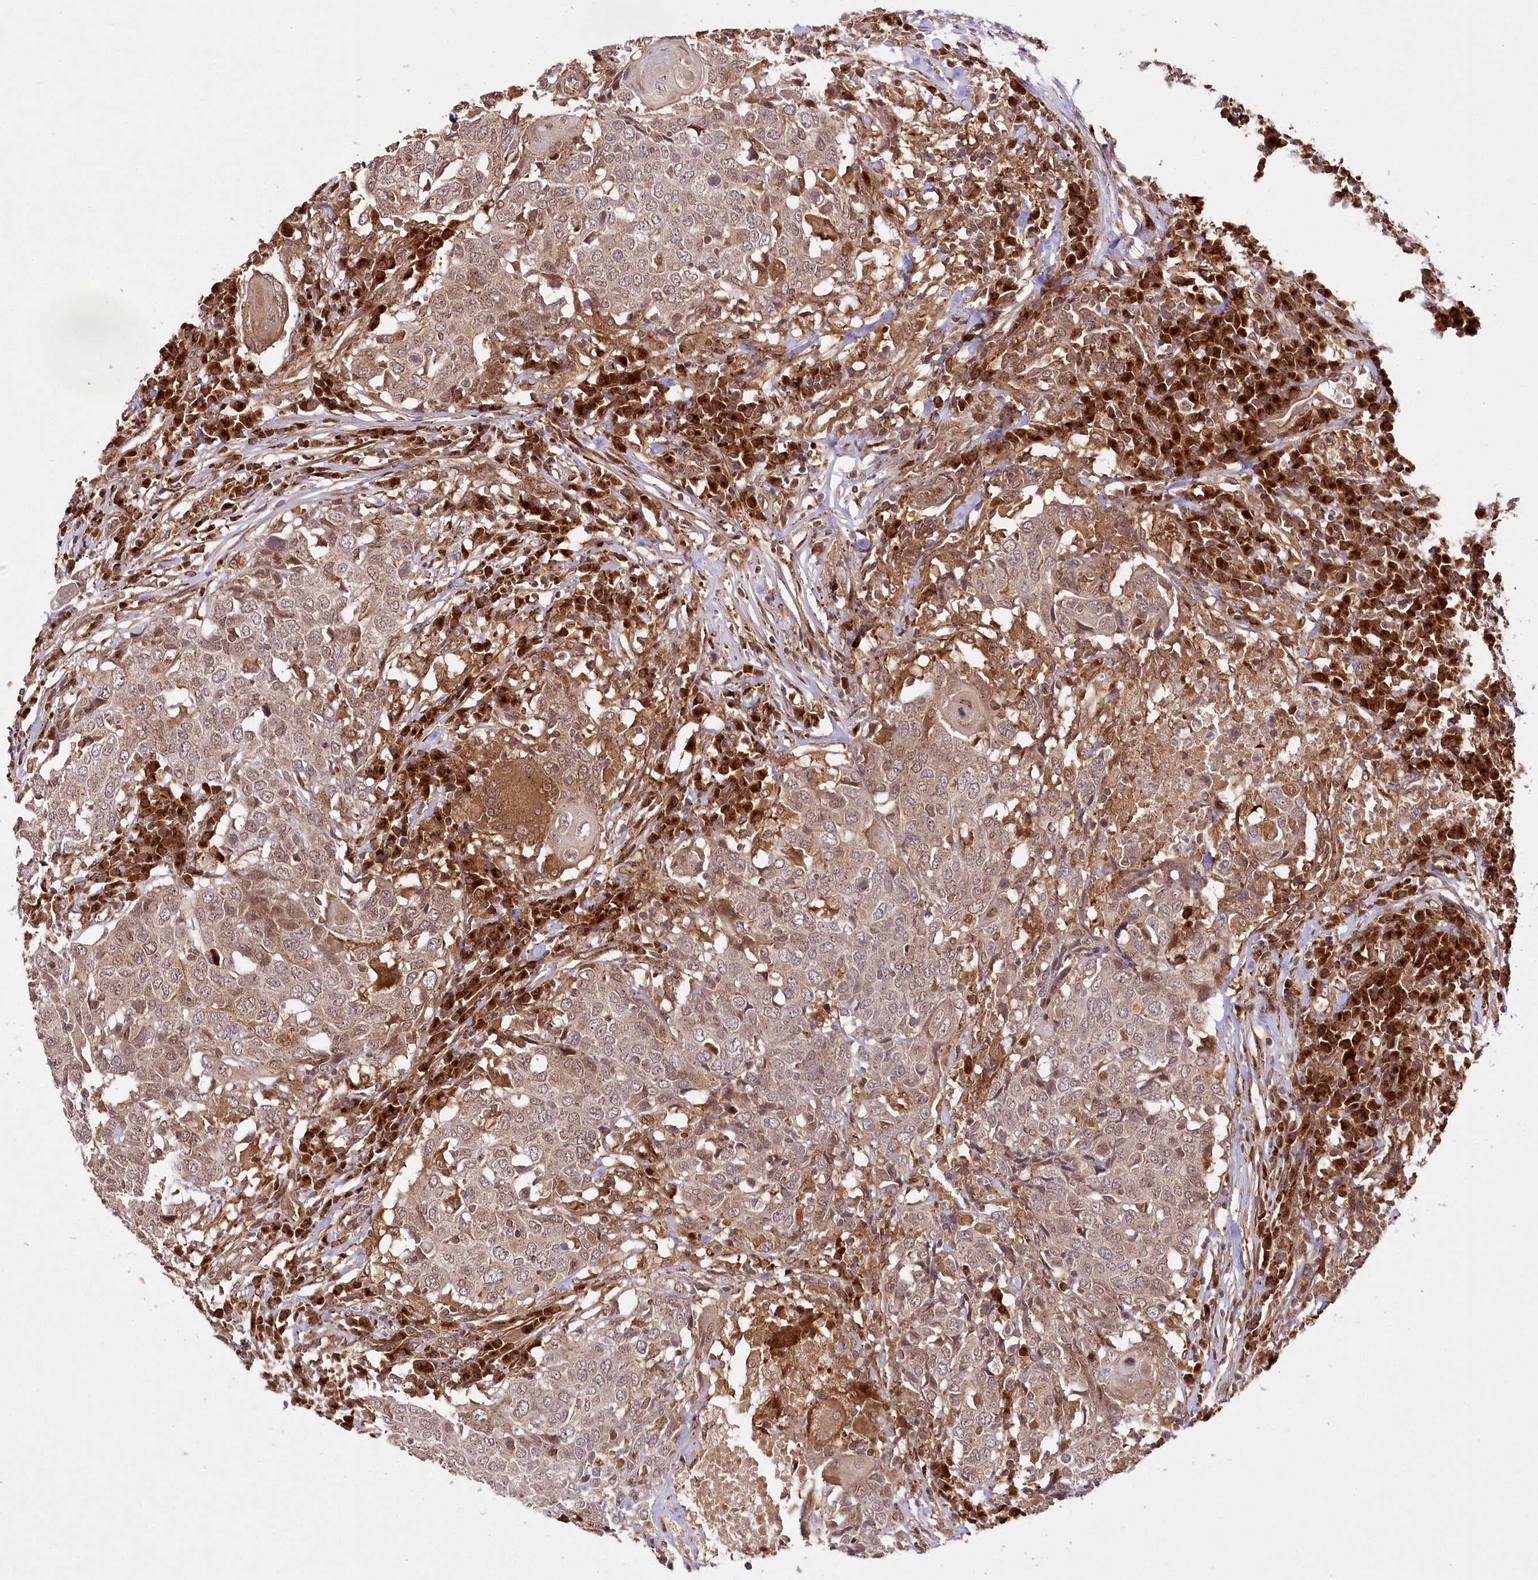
{"staining": {"intensity": "weak", "quantity": ">75%", "location": "cytoplasmic/membranous,nuclear"}, "tissue": "head and neck cancer", "cell_type": "Tumor cells", "image_type": "cancer", "snomed": [{"axis": "morphology", "description": "Squamous cell carcinoma, NOS"}, {"axis": "topography", "description": "Head-Neck"}], "caption": "A micrograph showing weak cytoplasmic/membranous and nuclear positivity in approximately >75% of tumor cells in head and neck squamous cell carcinoma, as visualized by brown immunohistochemical staining.", "gene": "COPG1", "patient": {"sex": "male", "age": 66}}